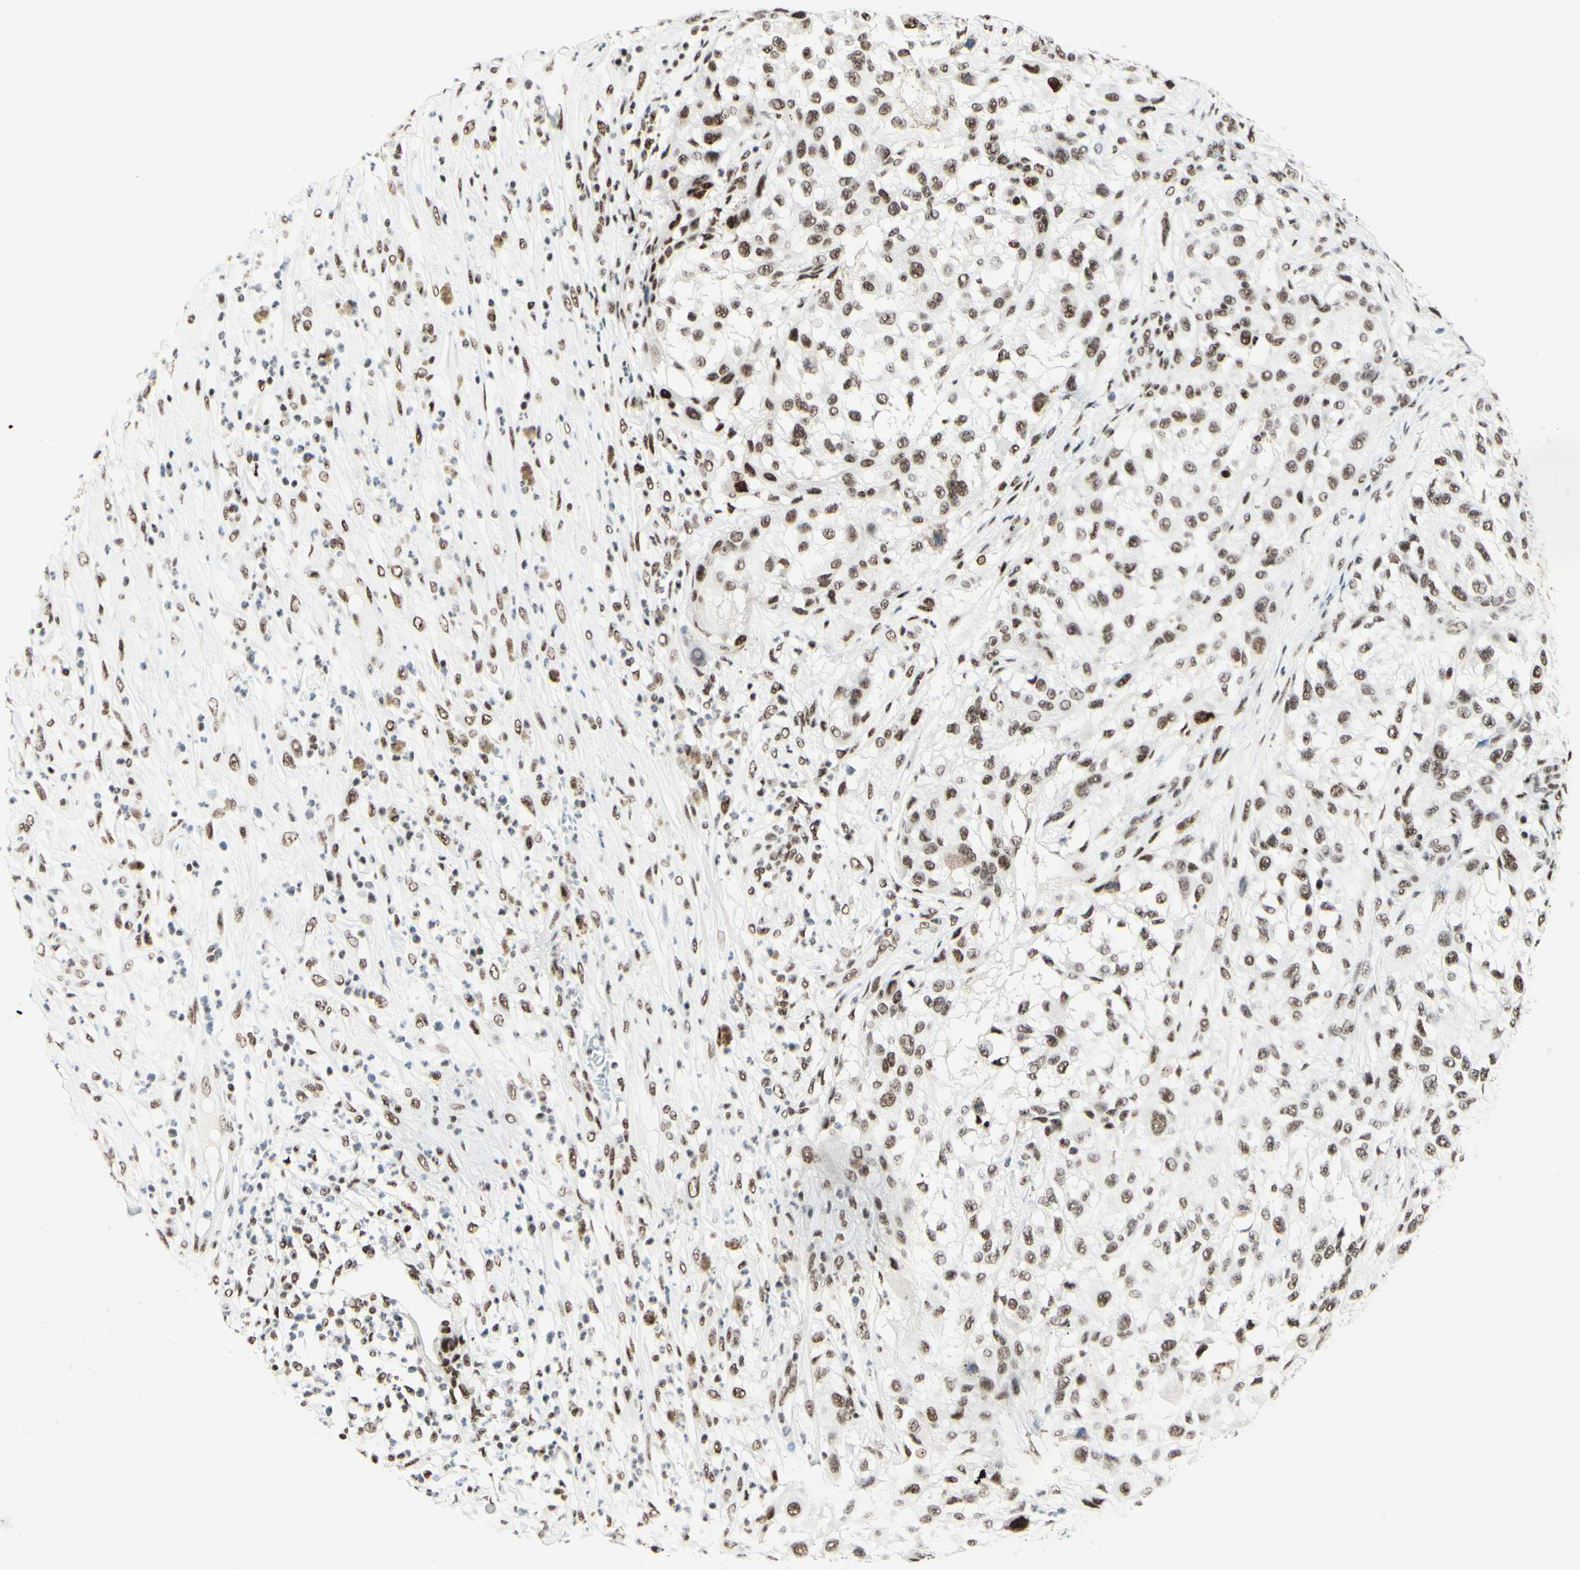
{"staining": {"intensity": "moderate", "quantity": ">75%", "location": "nuclear"}, "tissue": "melanoma", "cell_type": "Tumor cells", "image_type": "cancer", "snomed": [{"axis": "morphology", "description": "Necrosis, NOS"}, {"axis": "morphology", "description": "Malignant melanoma, NOS"}, {"axis": "topography", "description": "Skin"}], "caption": "Malignant melanoma tissue demonstrates moderate nuclear expression in approximately >75% of tumor cells, visualized by immunohistochemistry. (DAB (3,3'-diaminobenzidine) IHC, brown staining for protein, blue staining for nuclei).", "gene": "WTAP", "patient": {"sex": "female", "age": 87}}